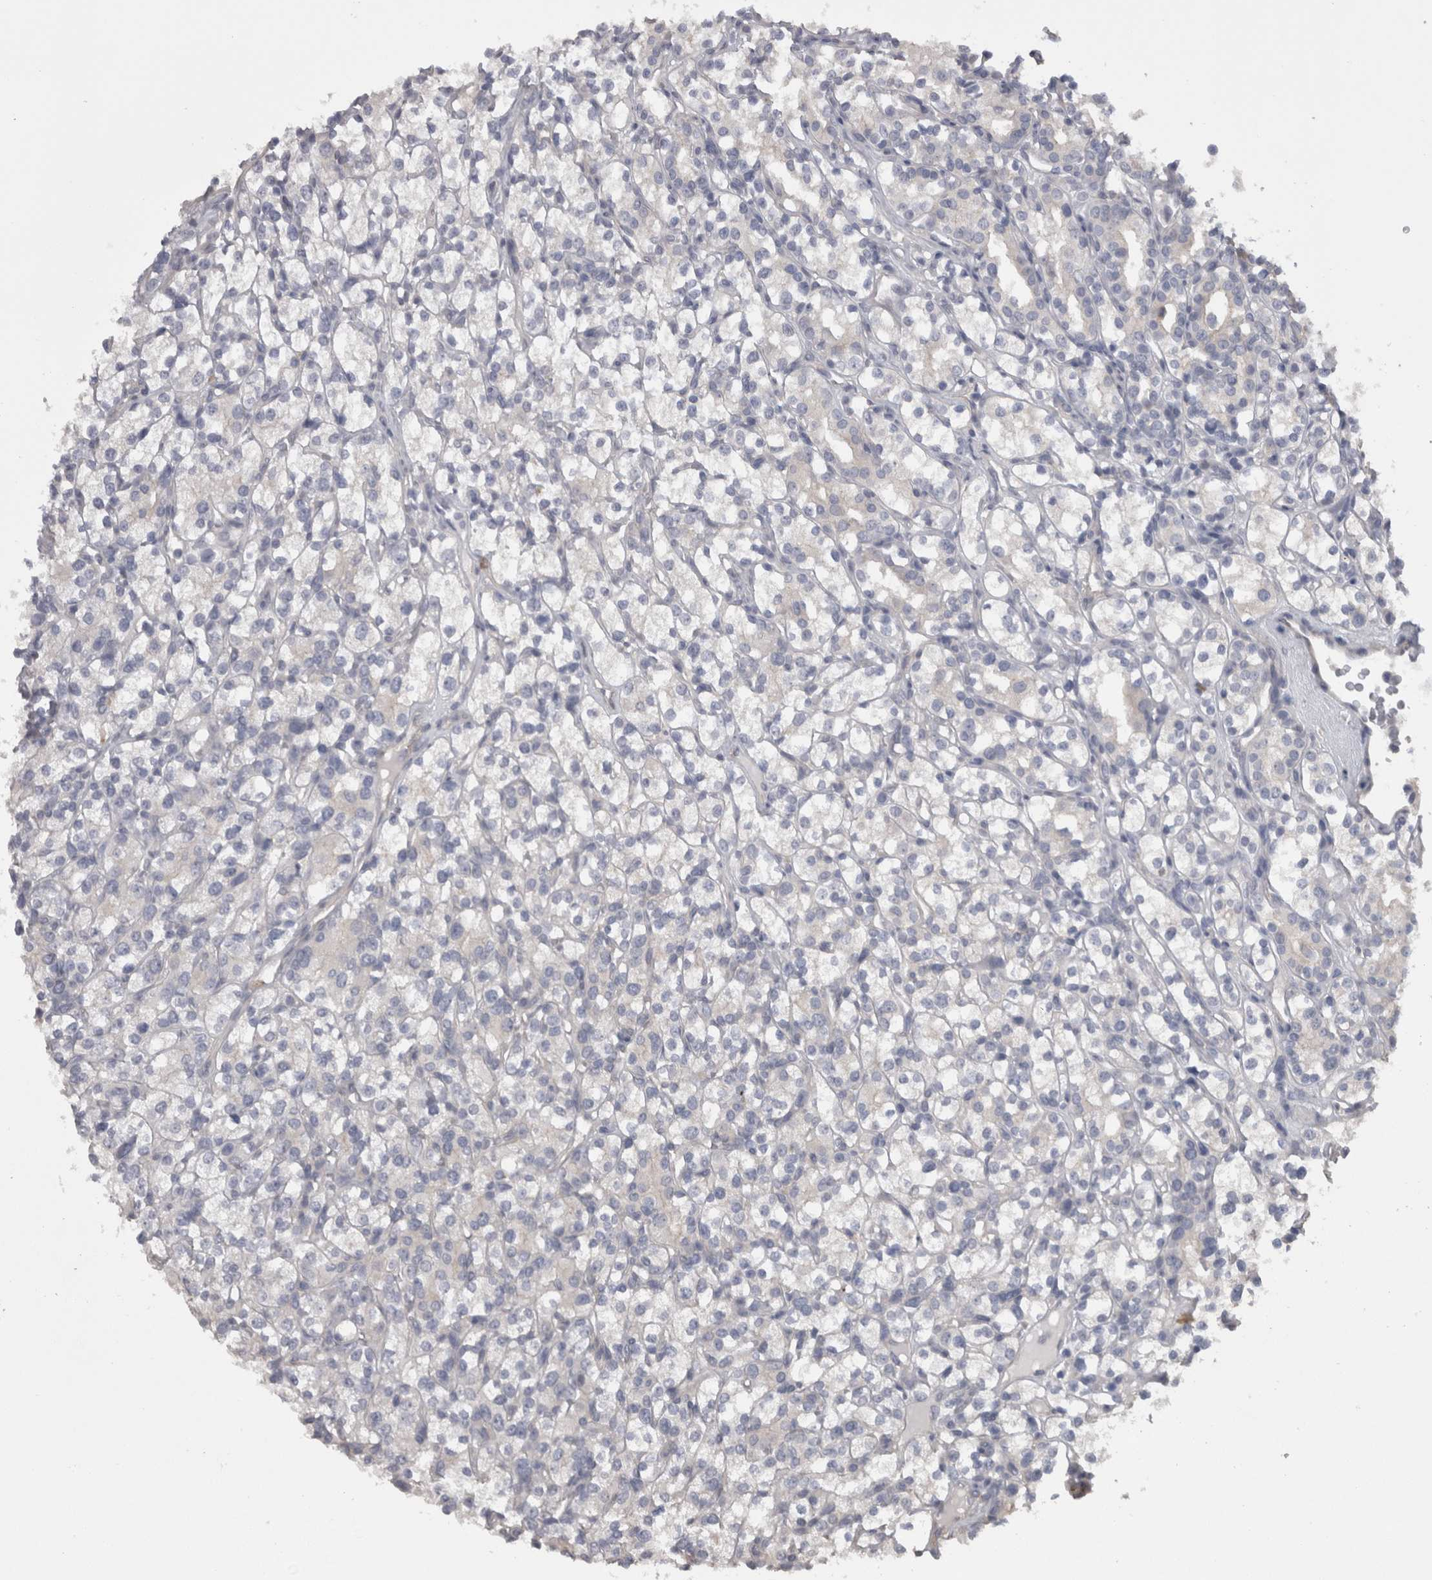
{"staining": {"intensity": "negative", "quantity": "none", "location": "none"}, "tissue": "renal cancer", "cell_type": "Tumor cells", "image_type": "cancer", "snomed": [{"axis": "morphology", "description": "Adenocarcinoma, NOS"}, {"axis": "topography", "description": "Kidney"}], "caption": "Immunohistochemistry (IHC) micrograph of human renal adenocarcinoma stained for a protein (brown), which reveals no positivity in tumor cells.", "gene": "CAMK2D", "patient": {"sex": "male", "age": 77}}